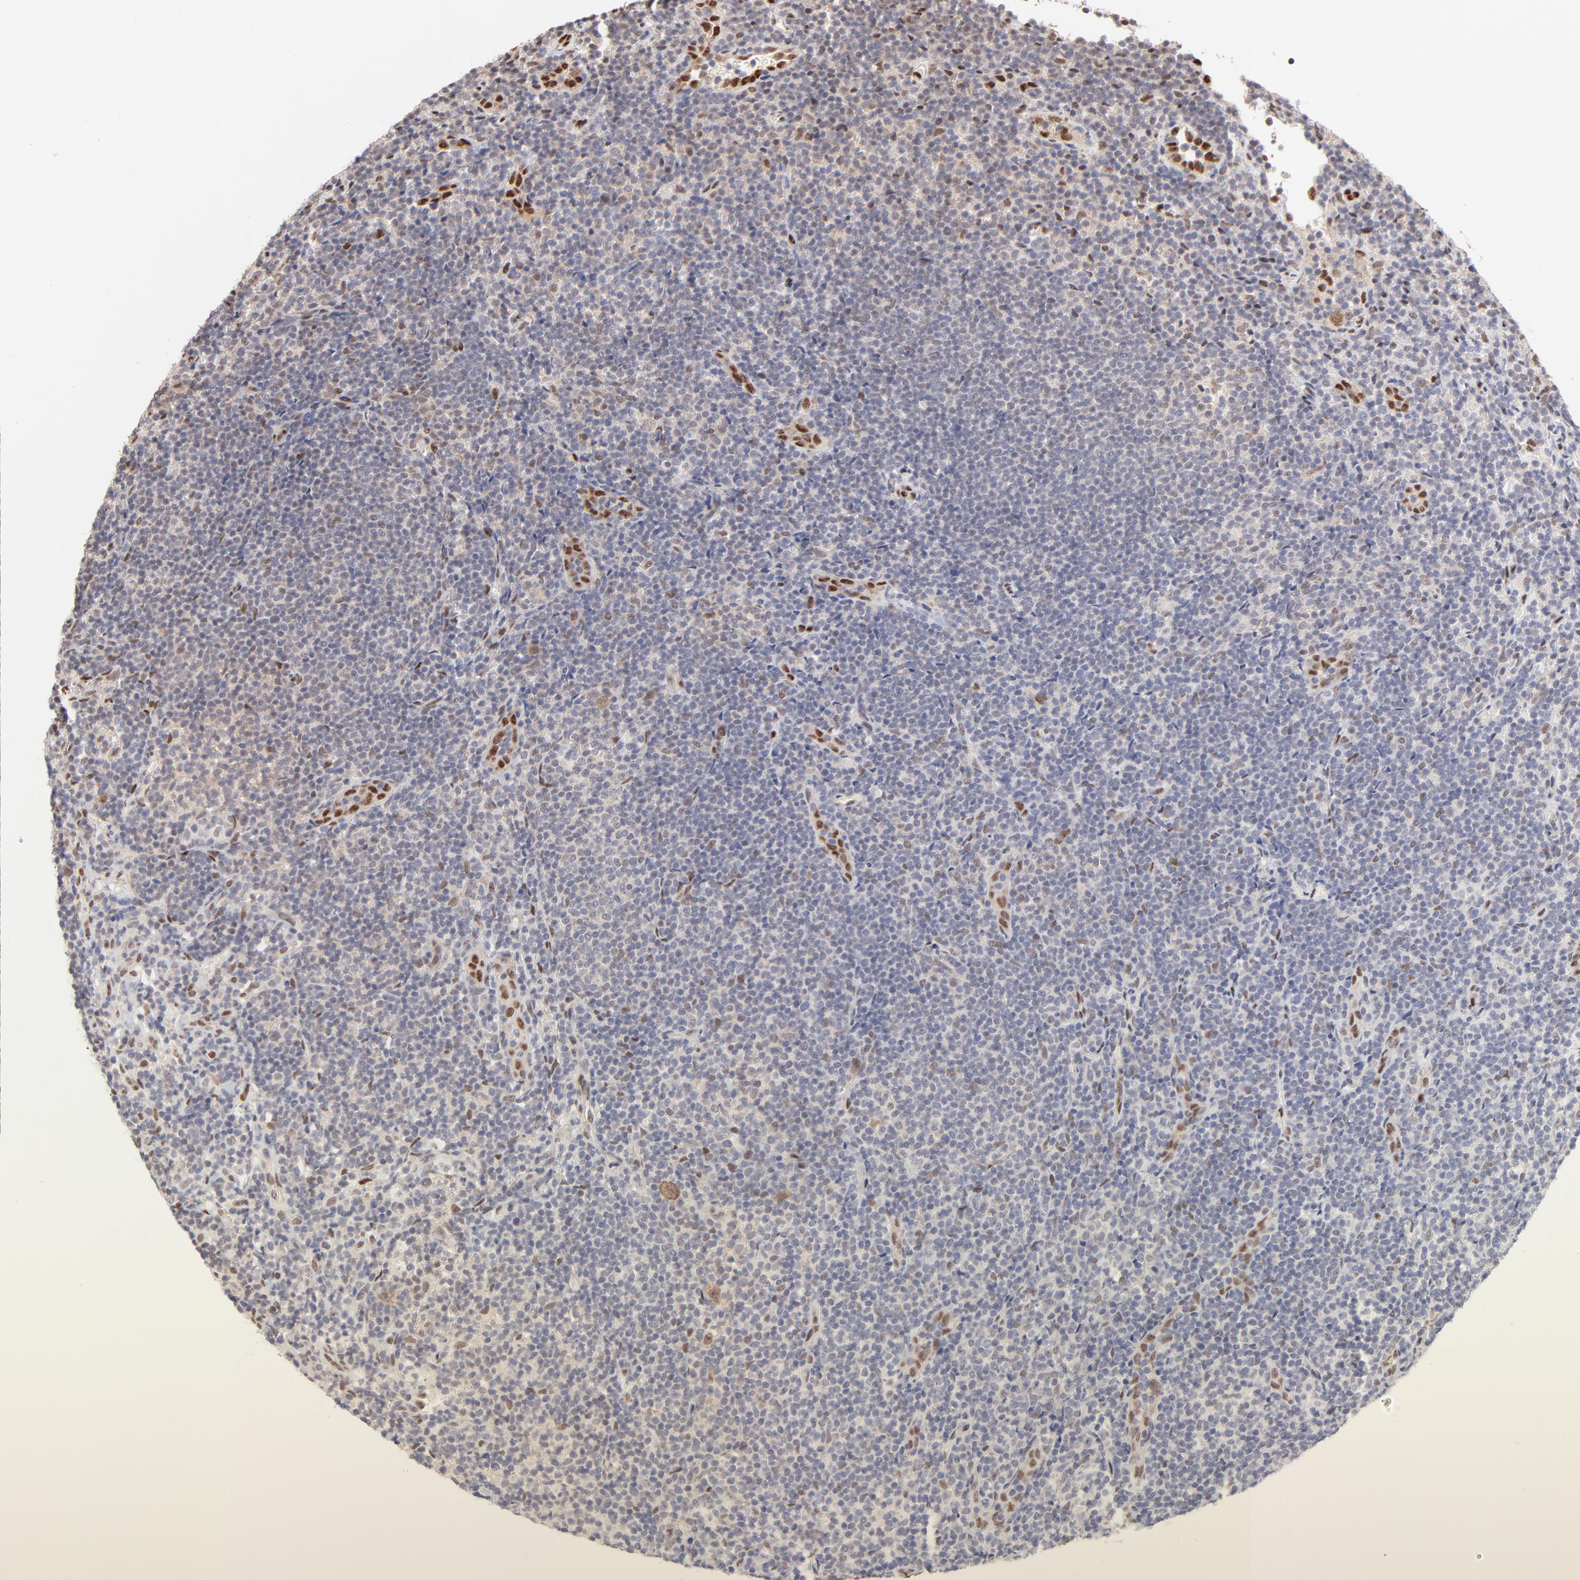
{"staining": {"intensity": "moderate", "quantity": "<25%", "location": "nuclear"}, "tissue": "lymphoma", "cell_type": "Tumor cells", "image_type": "cancer", "snomed": [{"axis": "morphology", "description": "Malignant lymphoma, non-Hodgkin's type, Low grade"}, {"axis": "topography", "description": "Lymph node"}], "caption": "Lymphoma was stained to show a protein in brown. There is low levels of moderate nuclear staining in about <25% of tumor cells.", "gene": "STAT3", "patient": {"sex": "female", "age": 76}}